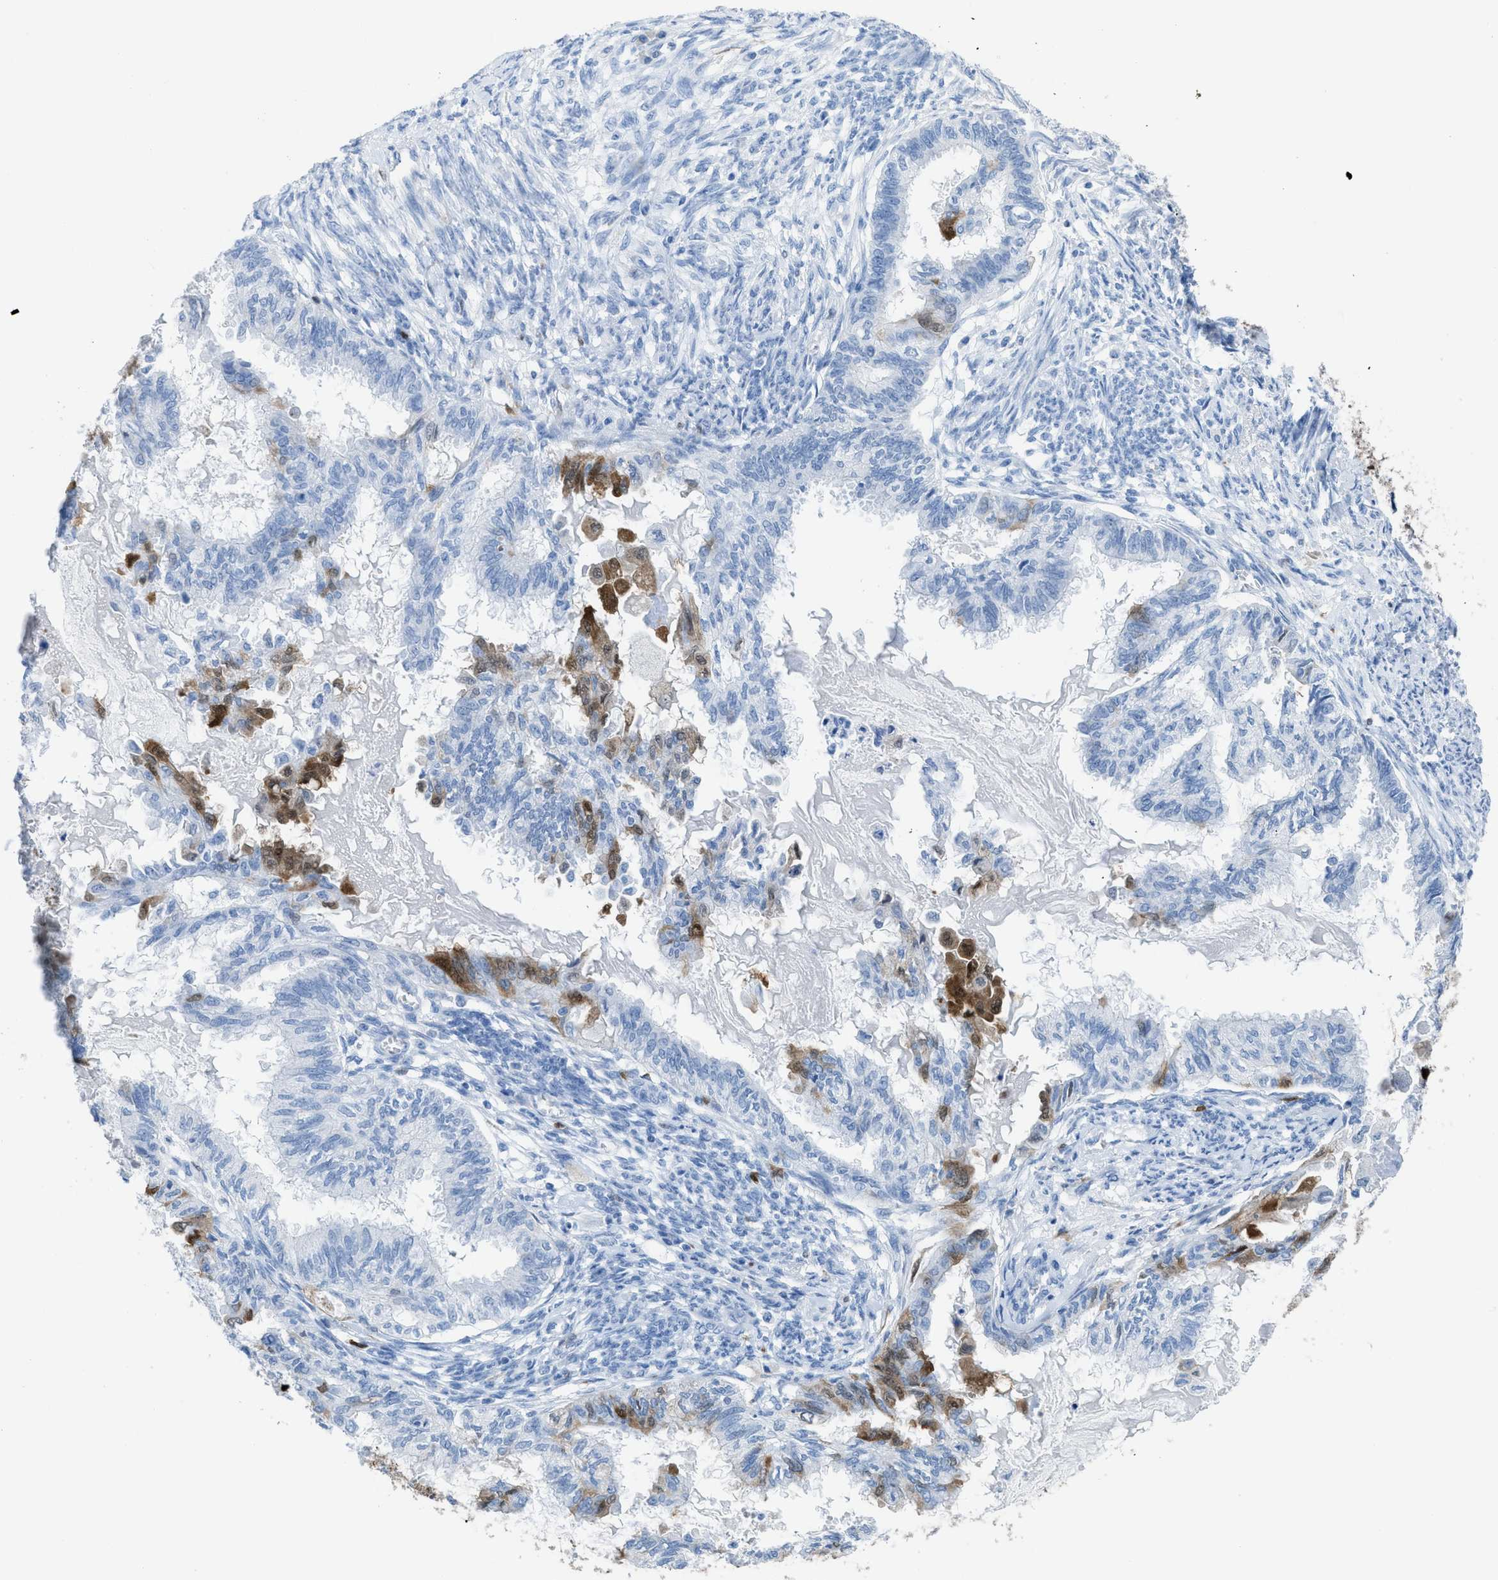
{"staining": {"intensity": "strong", "quantity": "<25%", "location": "cytoplasmic/membranous,nuclear"}, "tissue": "cervical cancer", "cell_type": "Tumor cells", "image_type": "cancer", "snomed": [{"axis": "morphology", "description": "Normal tissue, NOS"}, {"axis": "morphology", "description": "Adenocarcinoma, NOS"}, {"axis": "topography", "description": "Cervix"}, {"axis": "topography", "description": "Endometrium"}], "caption": "Strong cytoplasmic/membranous and nuclear staining for a protein is seen in approximately <25% of tumor cells of cervical adenocarcinoma using immunohistochemistry (IHC).", "gene": "CDKN2A", "patient": {"sex": "female", "age": 86}}